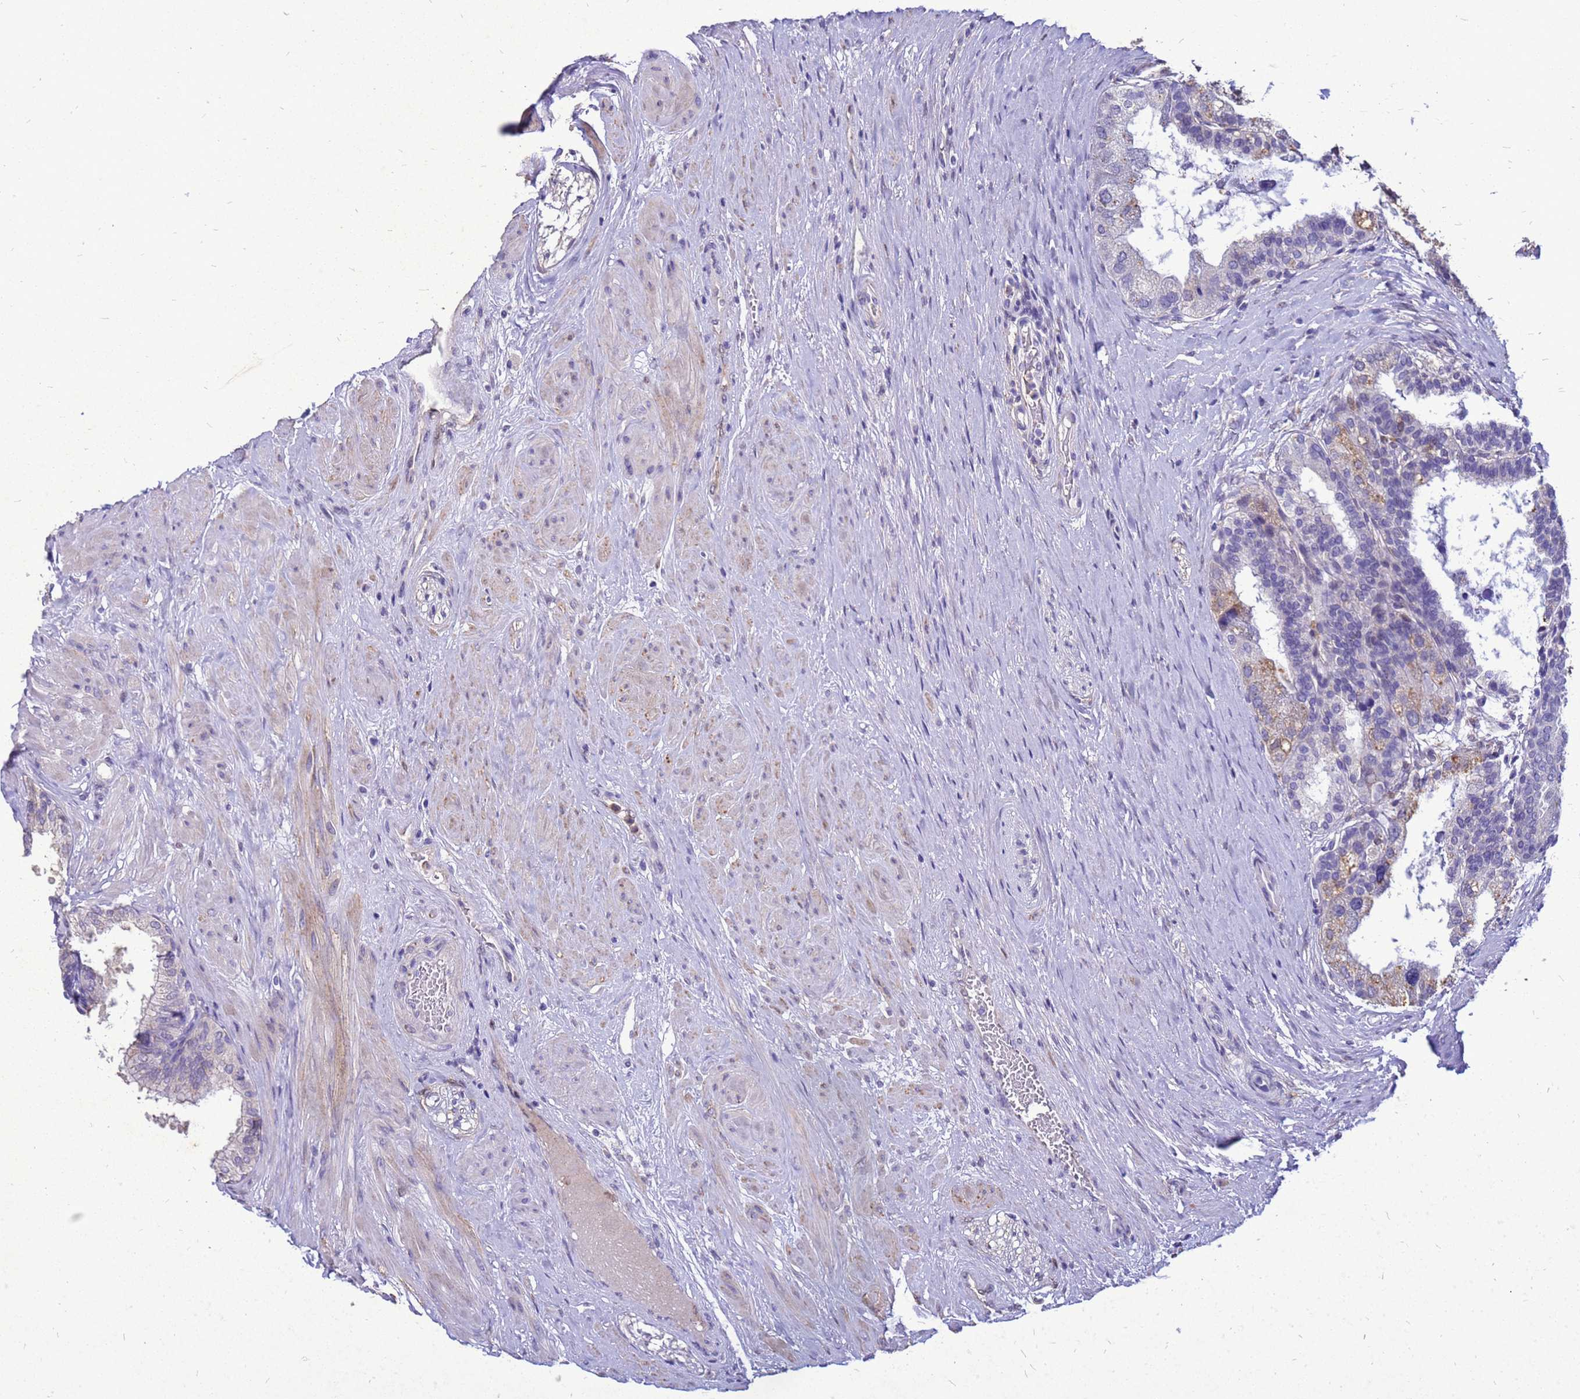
{"staining": {"intensity": "weak", "quantity": "<25%", "location": "cytoplasmic/membranous"}, "tissue": "prostate", "cell_type": "Glandular cells", "image_type": "normal", "snomed": [{"axis": "morphology", "description": "Normal tissue, NOS"}, {"axis": "topography", "description": "Prostate"}], "caption": "Immunohistochemical staining of normal prostate displays no significant expression in glandular cells. (DAB immunohistochemistry (IHC) with hematoxylin counter stain).", "gene": "AKR1C1", "patient": {"sex": "male", "age": 60}}